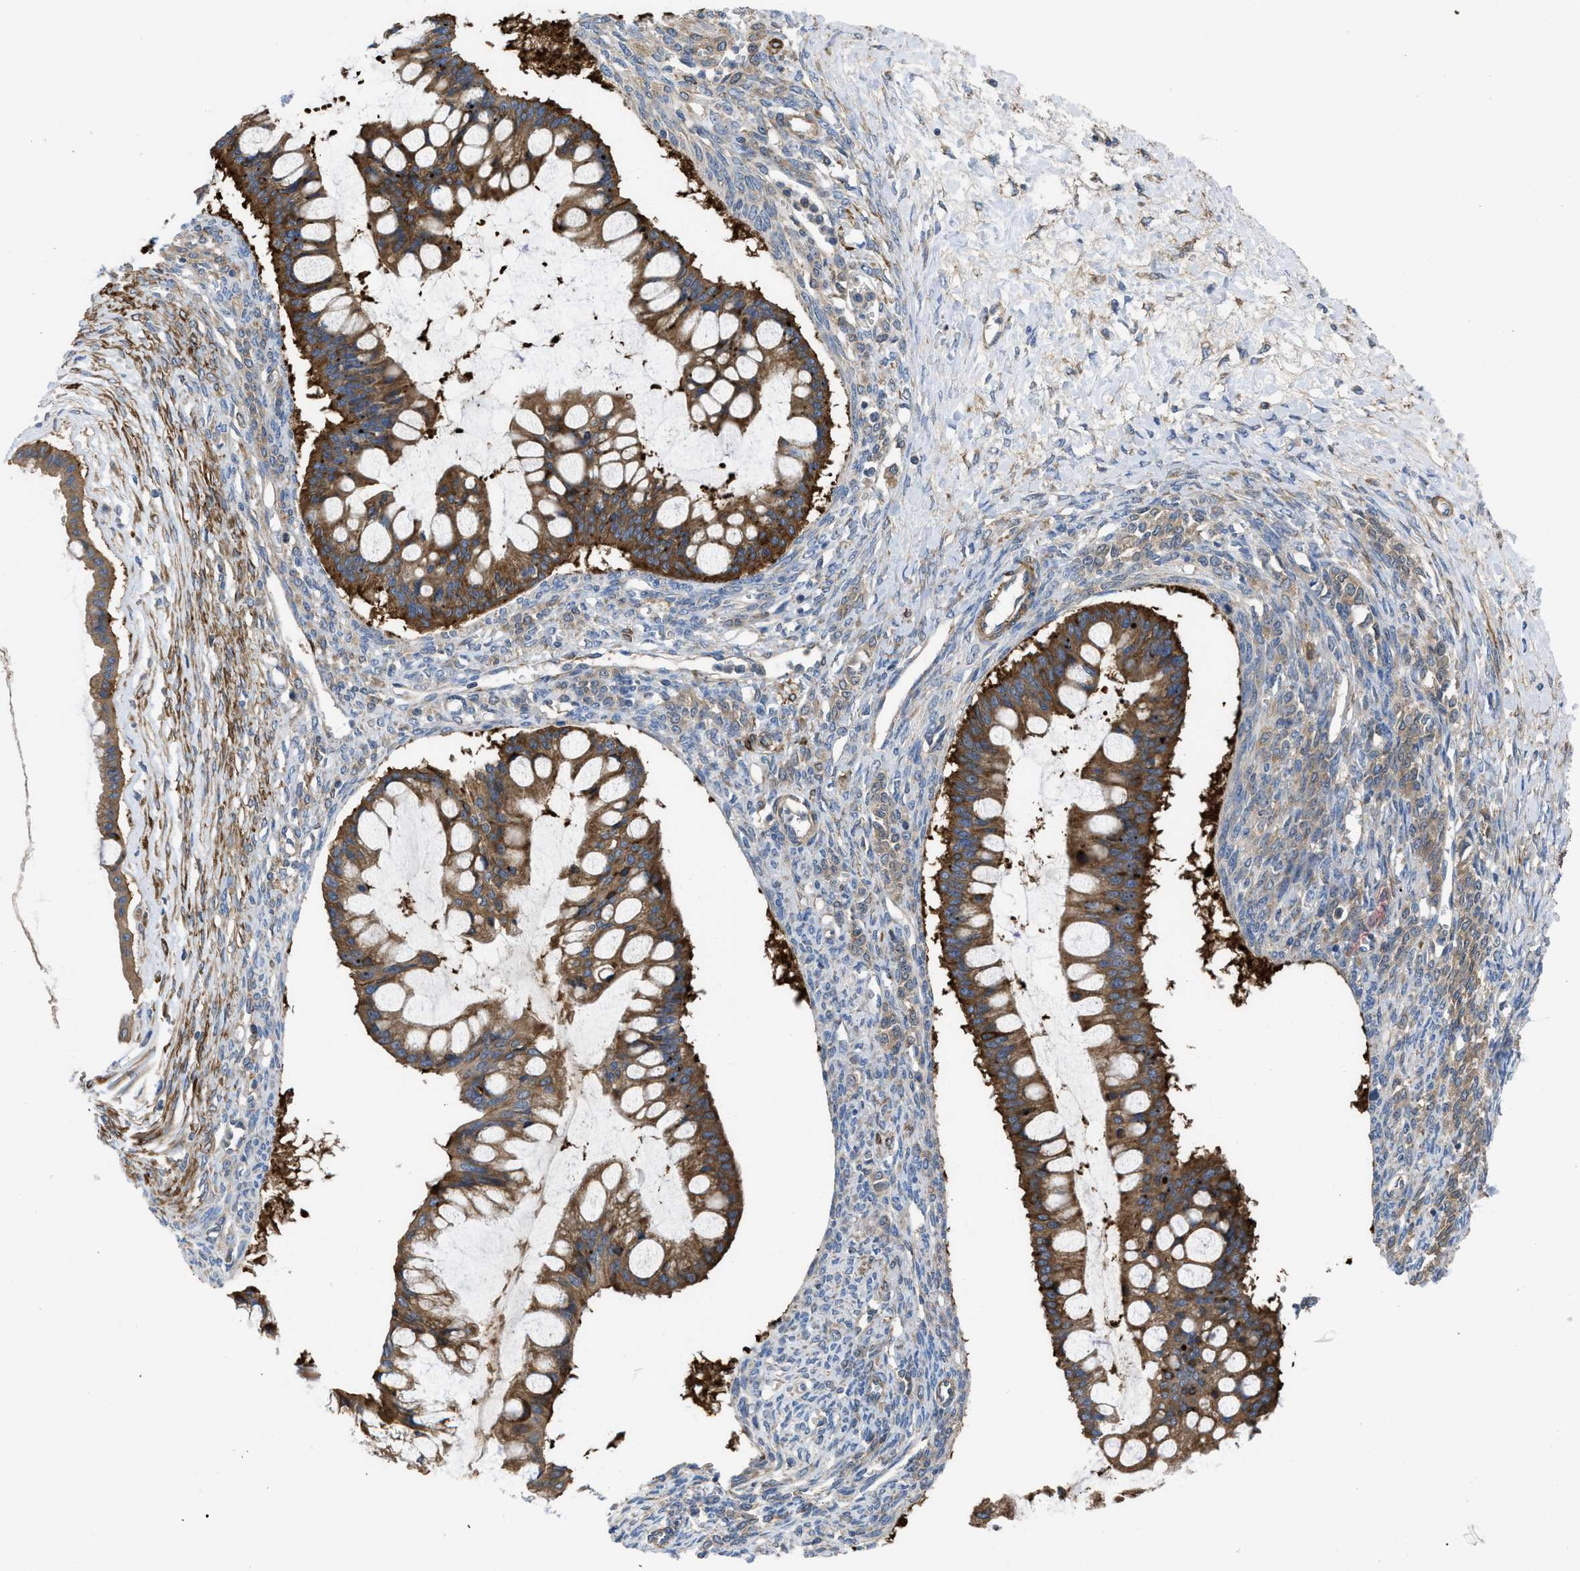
{"staining": {"intensity": "strong", "quantity": ">75%", "location": "cytoplasmic/membranous"}, "tissue": "ovarian cancer", "cell_type": "Tumor cells", "image_type": "cancer", "snomed": [{"axis": "morphology", "description": "Cystadenocarcinoma, mucinous, NOS"}, {"axis": "topography", "description": "Ovary"}], "caption": "High-power microscopy captured an immunohistochemistry (IHC) photomicrograph of mucinous cystadenocarcinoma (ovarian), revealing strong cytoplasmic/membranous positivity in about >75% of tumor cells.", "gene": "CHKB", "patient": {"sex": "female", "age": 73}}